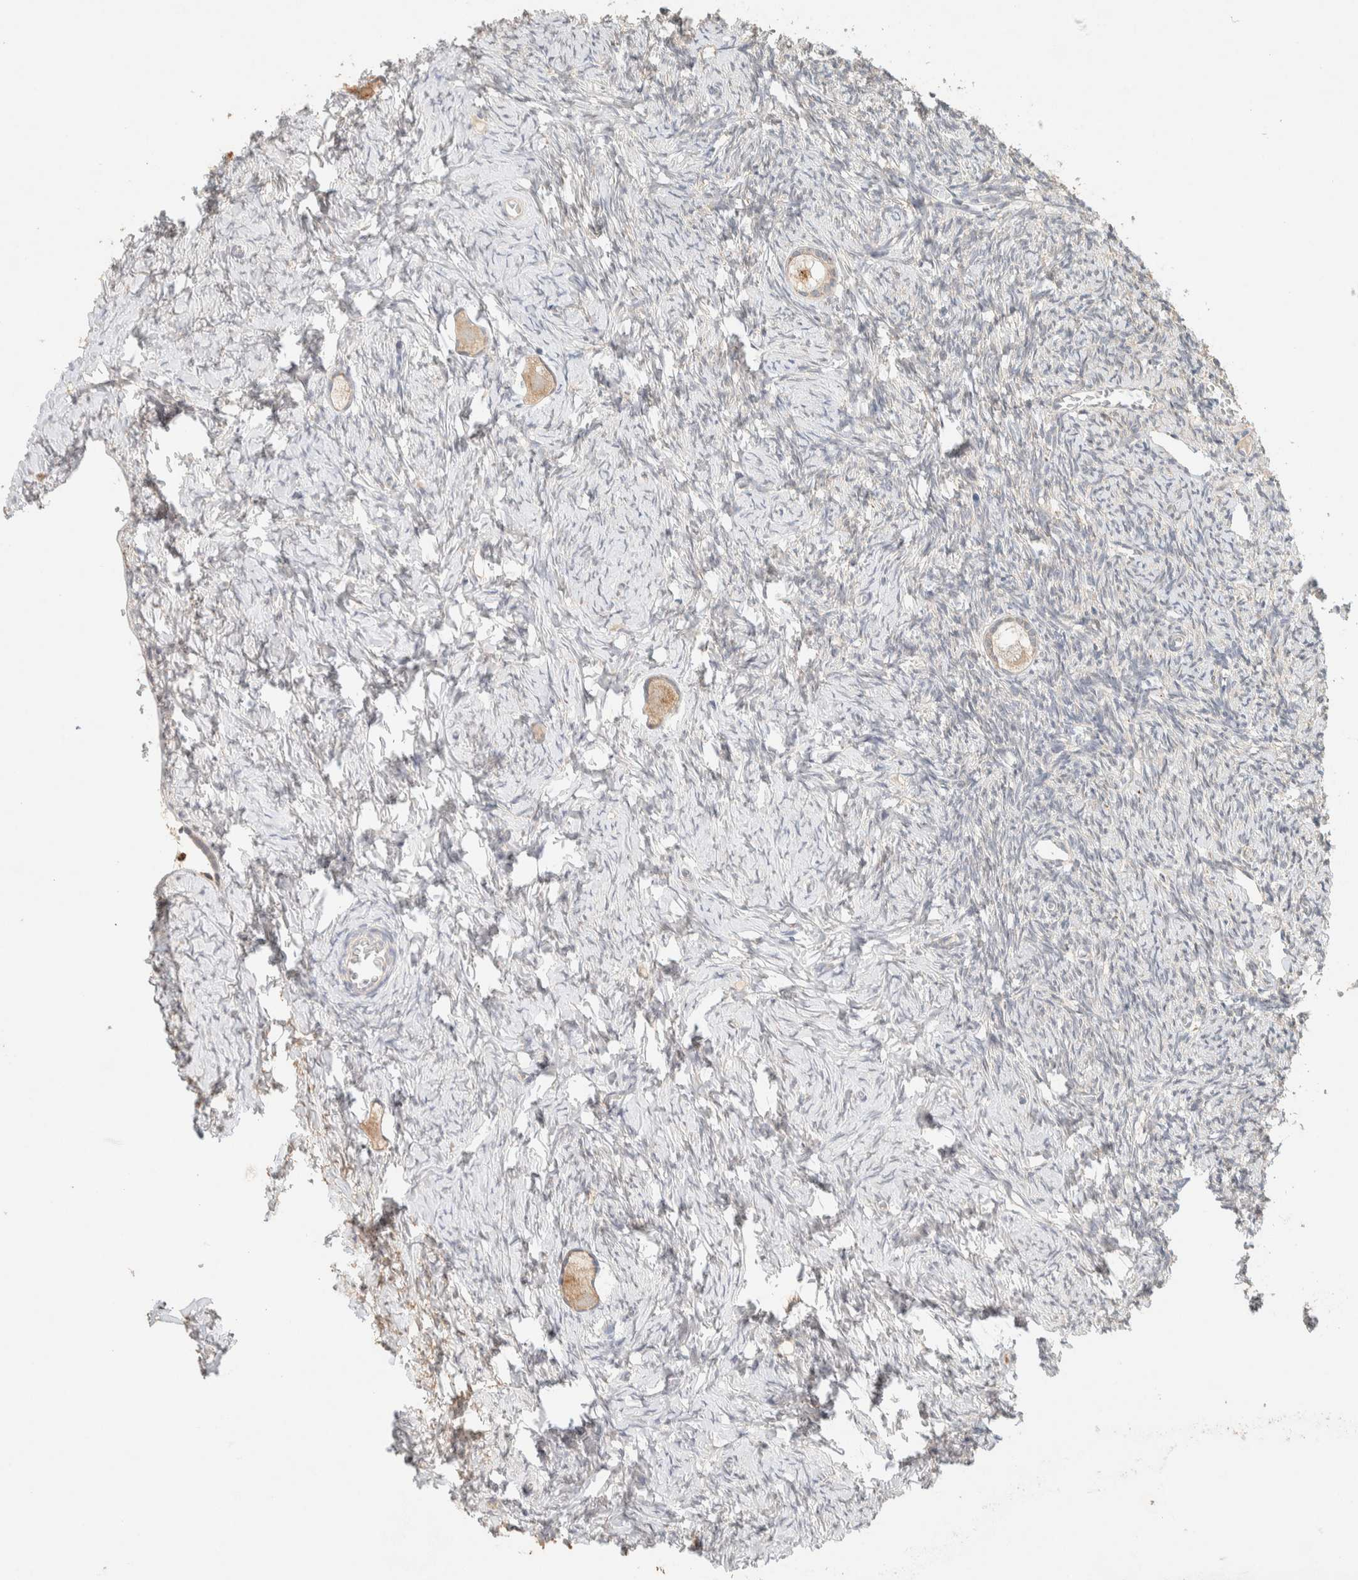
{"staining": {"intensity": "moderate", "quantity": "25%-75%", "location": "cytoplasmic/membranous"}, "tissue": "ovary", "cell_type": "Follicle cells", "image_type": "normal", "snomed": [{"axis": "morphology", "description": "Normal tissue, NOS"}, {"axis": "topography", "description": "Ovary"}], "caption": "Brown immunohistochemical staining in benign human ovary reveals moderate cytoplasmic/membranous positivity in approximately 25%-75% of follicle cells. (brown staining indicates protein expression, while blue staining denotes nuclei).", "gene": "TTC3", "patient": {"sex": "female", "age": 27}}